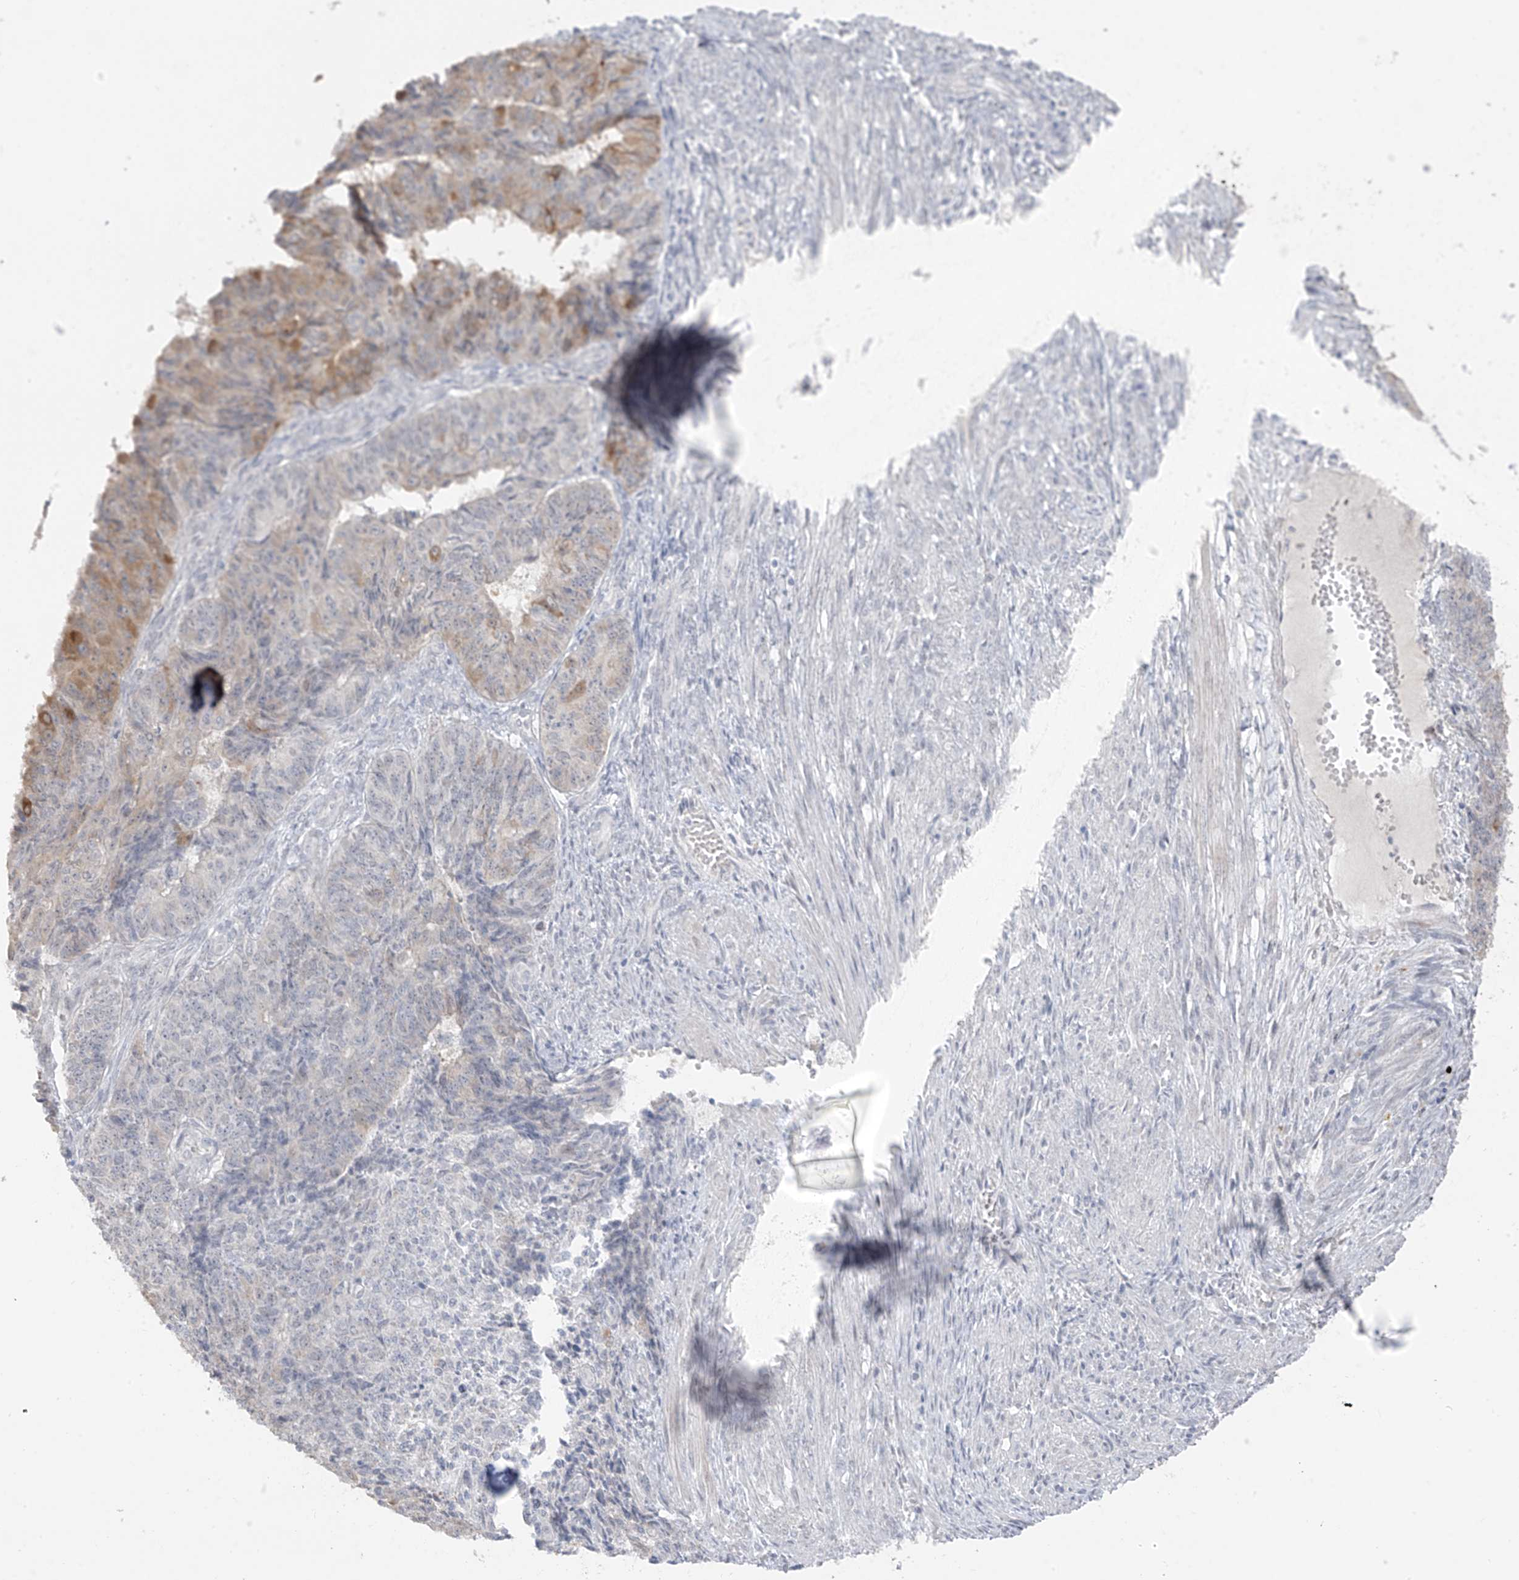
{"staining": {"intensity": "moderate", "quantity": "<25%", "location": "cytoplasmic/membranous"}, "tissue": "endometrial cancer", "cell_type": "Tumor cells", "image_type": "cancer", "snomed": [{"axis": "morphology", "description": "Adenocarcinoma, NOS"}, {"axis": "topography", "description": "Endometrium"}], "caption": "Immunohistochemistry (IHC) of human endometrial cancer (adenocarcinoma) exhibits low levels of moderate cytoplasmic/membranous positivity in about <25% of tumor cells.", "gene": "DCDC2", "patient": {"sex": "female", "age": 32}}